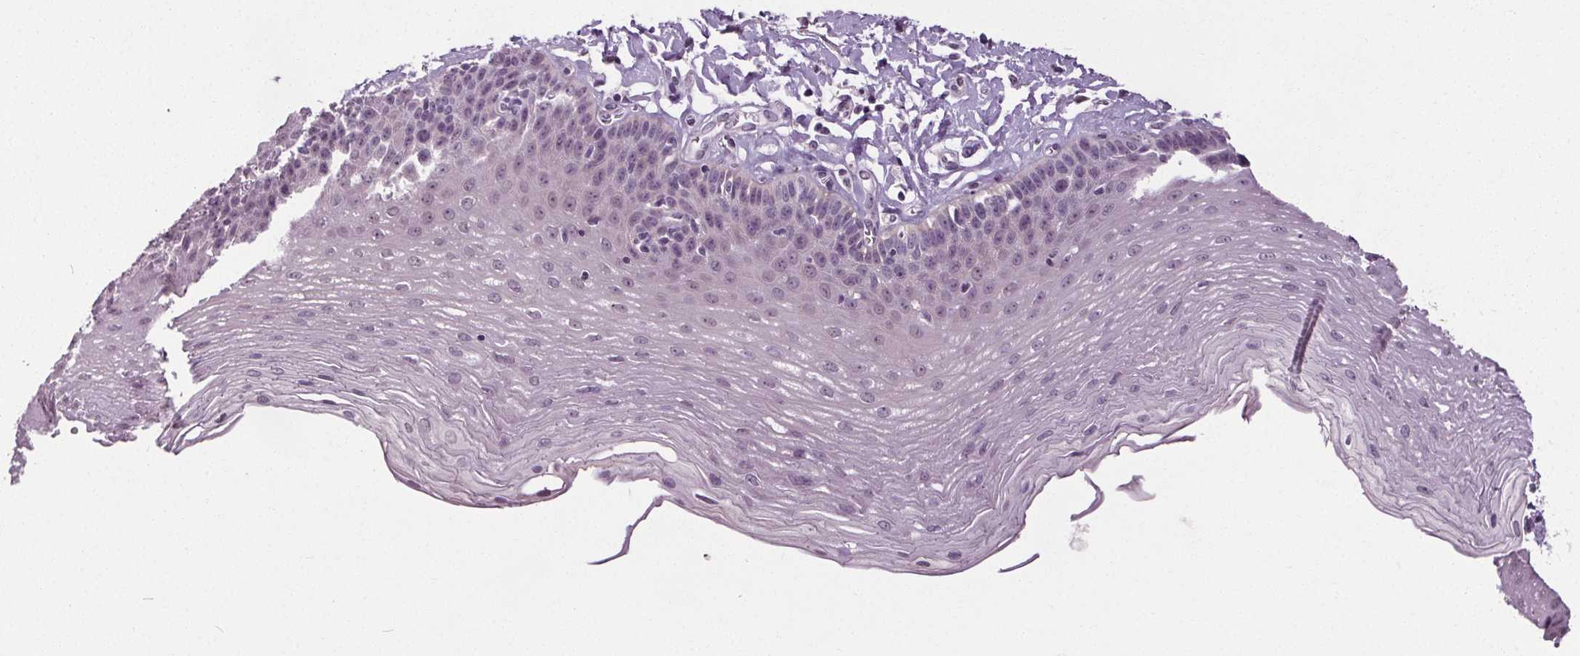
{"staining": {"intensity": "negative", "quantity": "none", "location": "none"}, "tissue": "esophagus", "cell_type": "Squamous epithelial cells", "image_type": "normal", "snomed": [{"axis": "morphology", "description": "Normal tissue, NOS"}, {"axis": "topography", "description": "Esophagus"}], "caption": "Protein analysis of benign esophagus displays no significant expression in squamous epithelial cells.", "gene": "SLC2A9", "patient": {"sex": "female", "age": 81}}